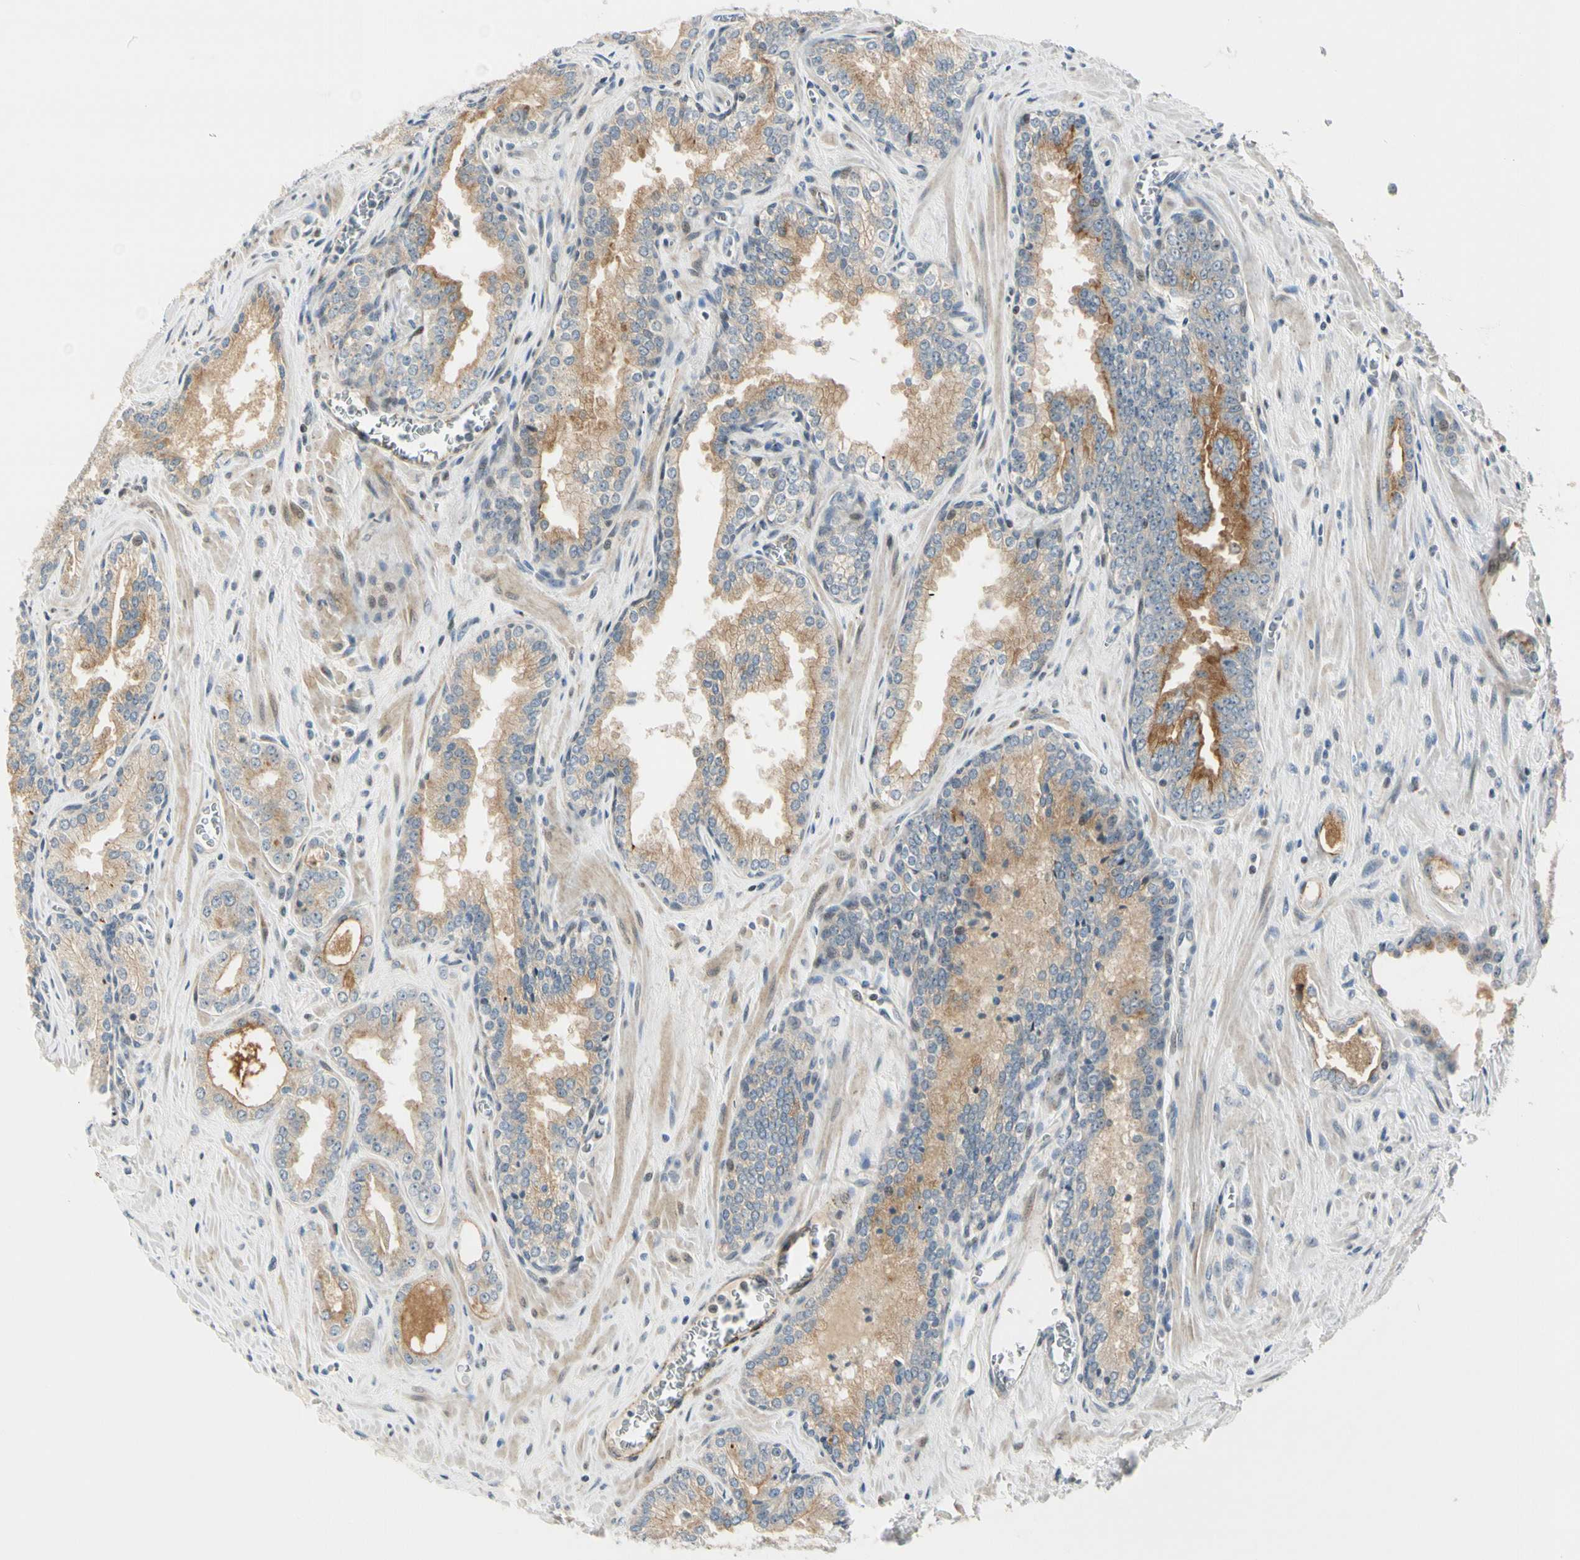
{"staining": {"intensity": "moderate", "quantity": "25%-75%", "location": "cytoplasmic/membranous"}, "tissue": "prostate cancer", "cell_type": "Tumor cells", "image_type": "cancer", "snomed": [{"axis": "morphology", "description": "Adenocarcinoma, Low grade"}, {"axis": "topography", "description": "Prostate"}], "caption": "Brown immunohistochemical staining in prostate cancer displays moderate cytoplasmic/membranous expression in about 25%-75% of tumor cells.", "gene": "NPDC1", "patient": {"sex": "male", "age": 60}}